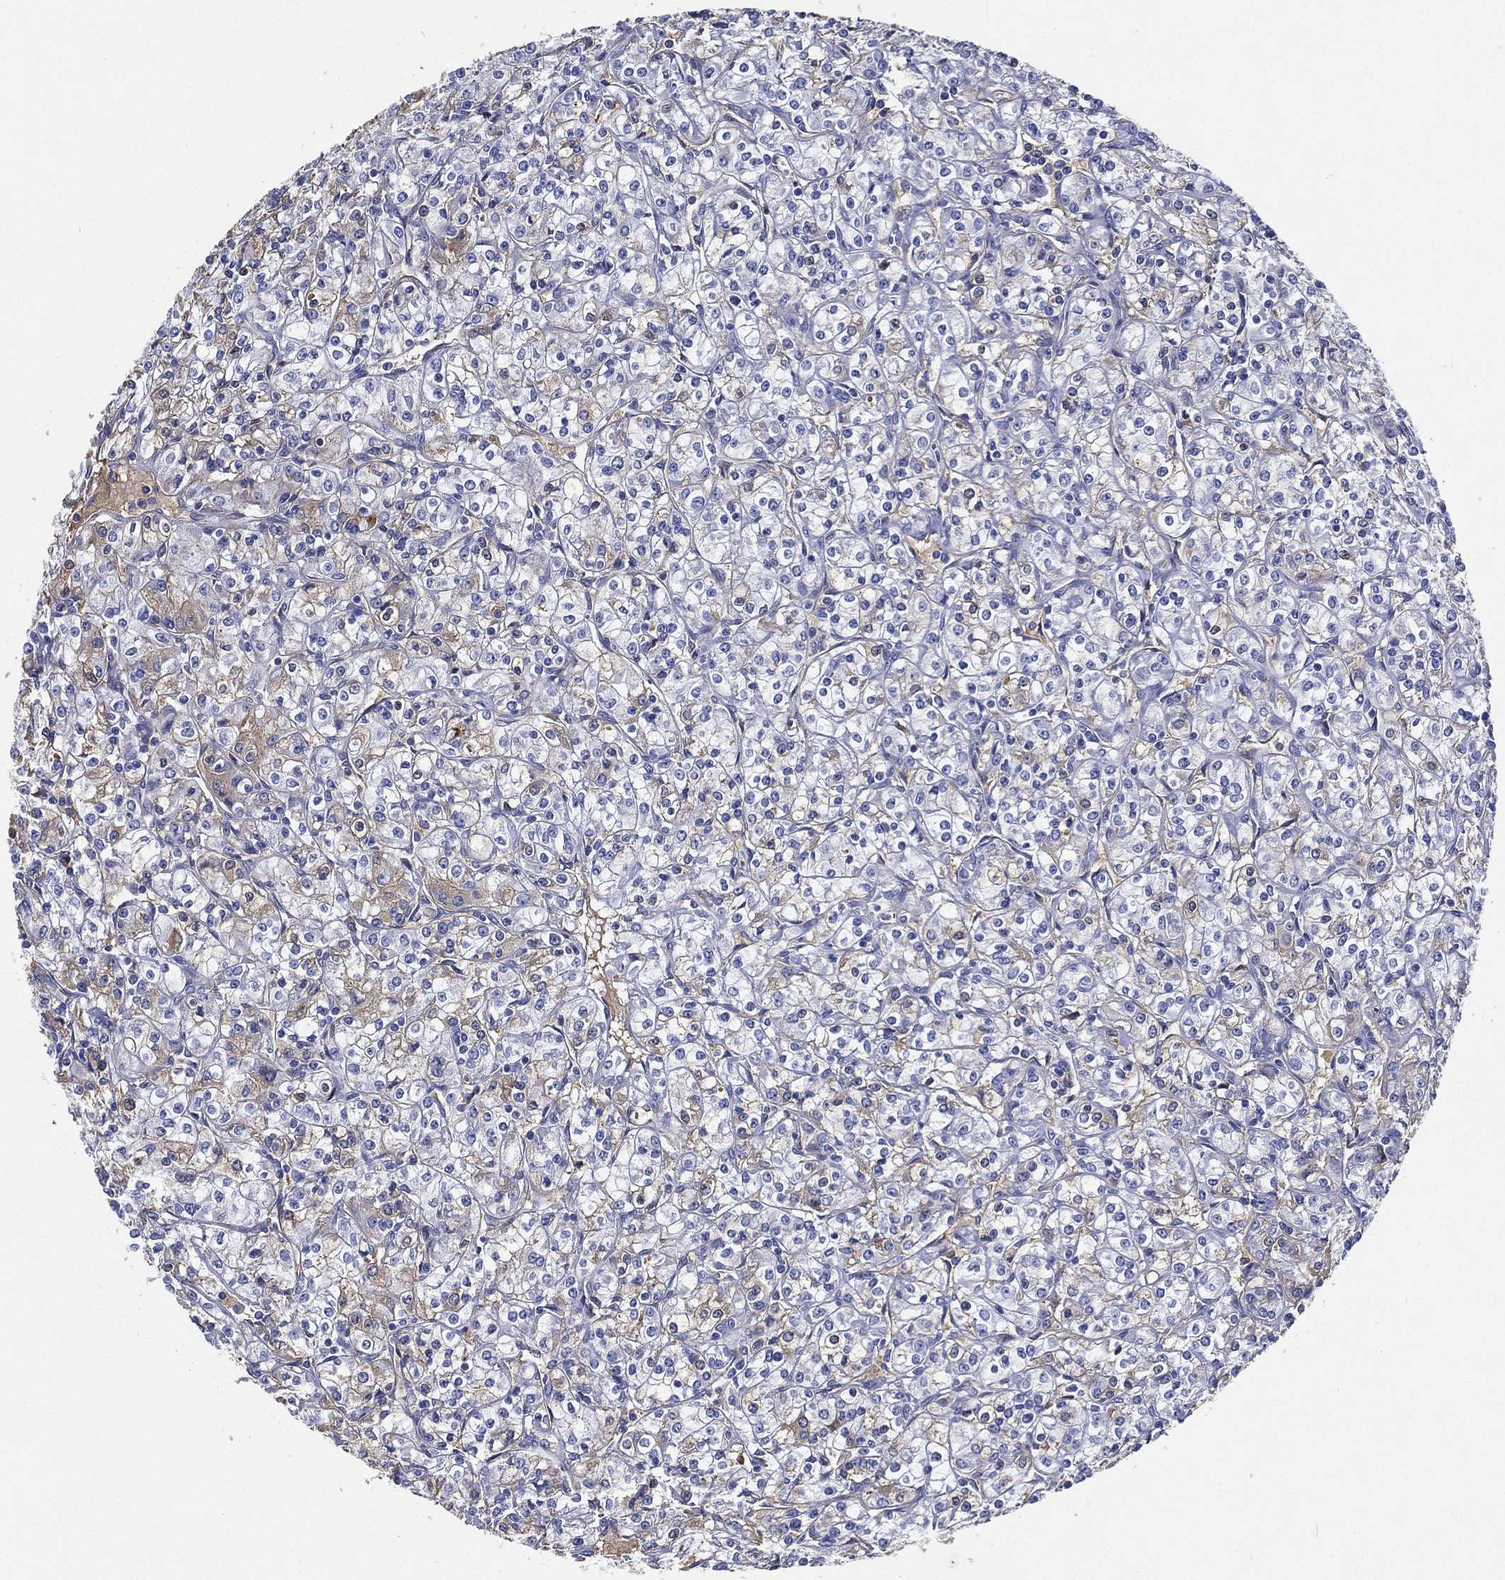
{"staining": {"intensity": "negative", "quantity": "none", "location": "none"}, "tissue": "renal cancer", "cell_type": "Tumor cells", "image_type": "cancer", "snomed": [{"axis": "morphology", "description": "Adenocarcinoma, NOS"}, {"axis": "topography", "description": "Kidney"}], "caption": "Immunohistochemistry (IHC) histopathology image of neoplastic tissue: human renal cancer (adenocarcinoma) stained with DAB (3,3'-diaminobenzidine) reveals no significant protein expression in tumor cells.", "gene": "TMPRSS11D", "patient": {"sex": "male", "age": 77}}